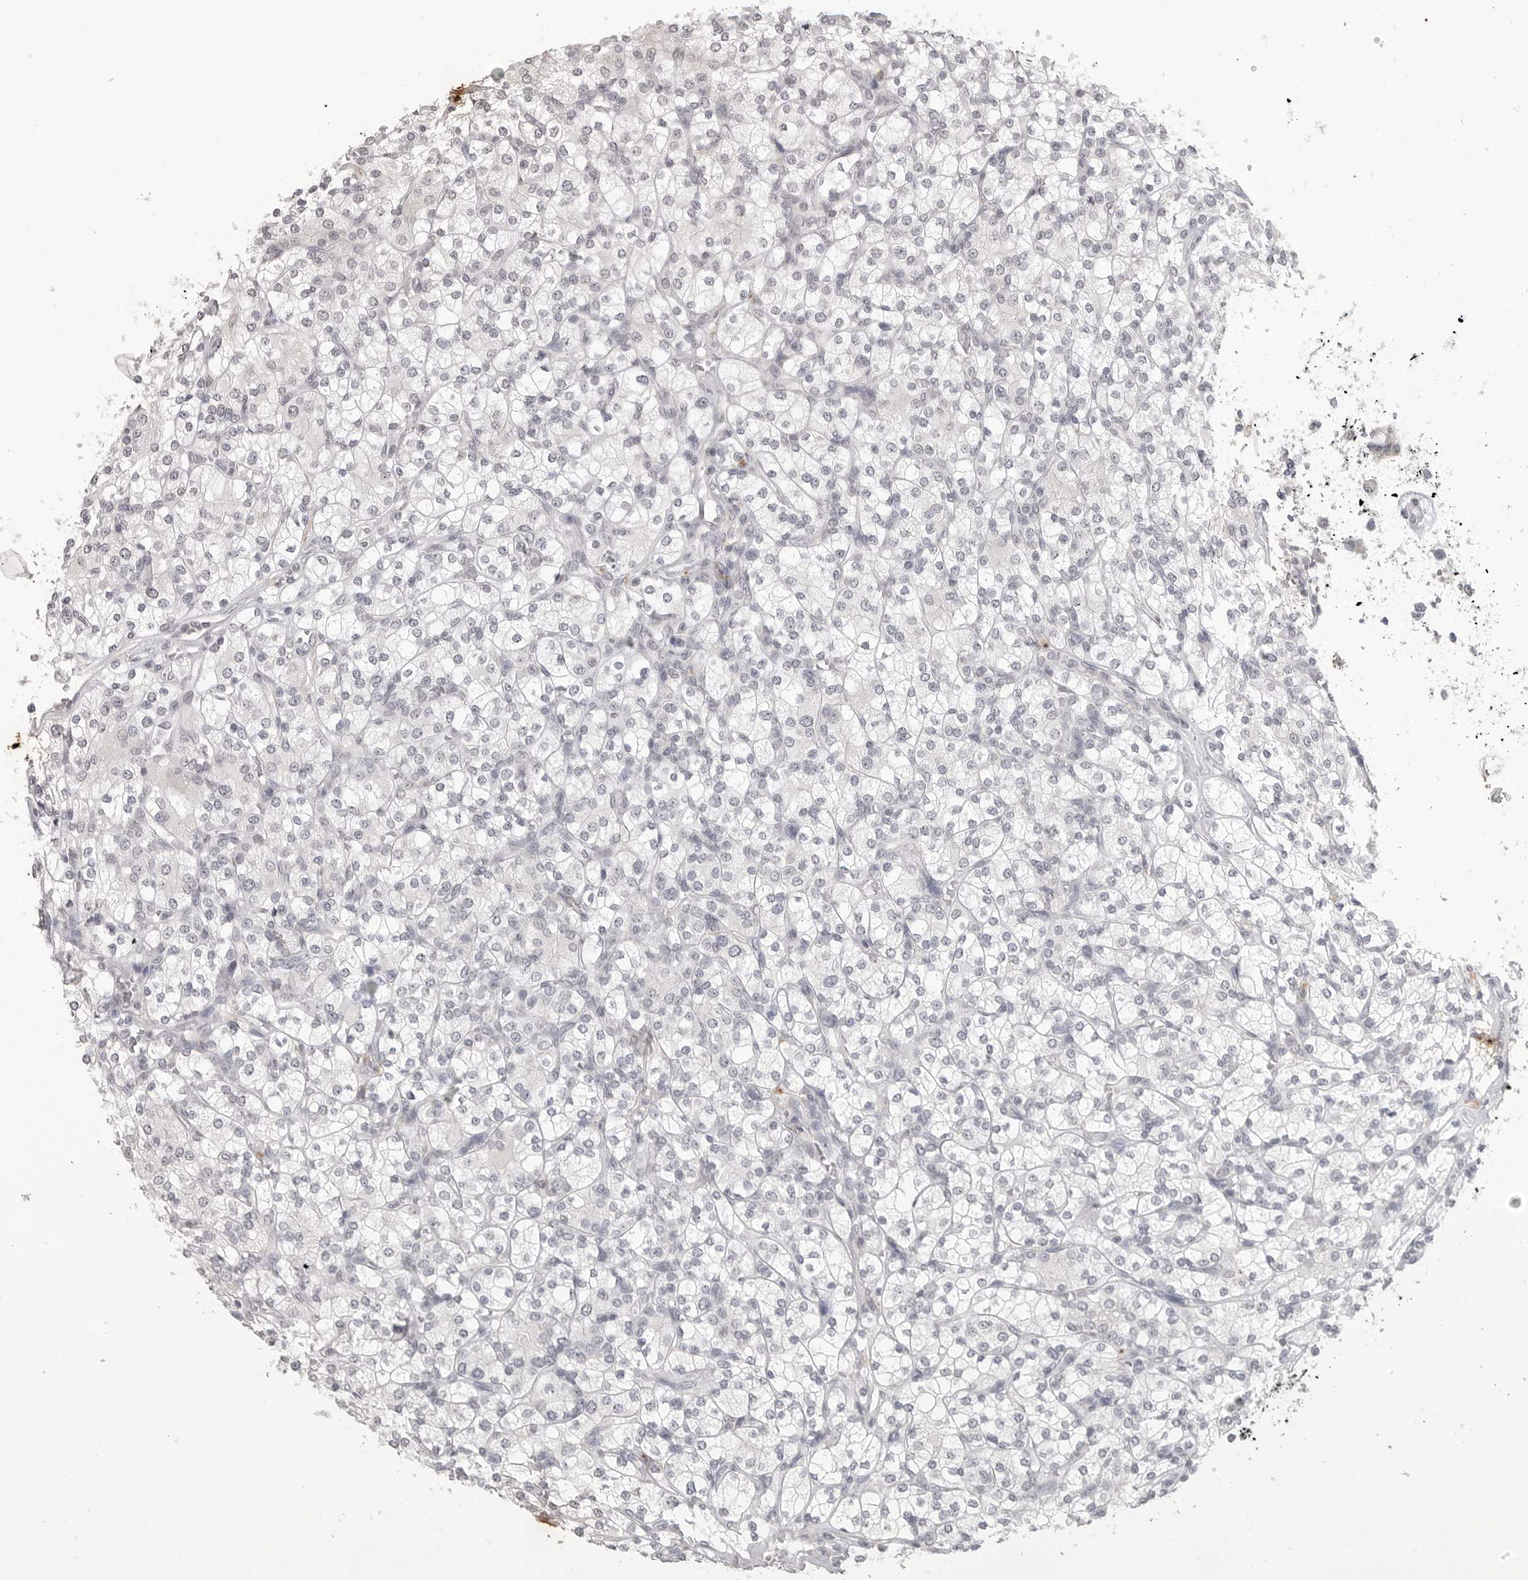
{"staining": {"intensity": "negative", "quantity": "none", "location": "none"}, "tissue": "renal cancer", "cell_type": "Tumor cells", "image_type": "cancer", "snomed": [{"axis": "morphology", "description": "Adenocarcinoma, NOS"}, {"axis": "topography", "description": "Kidney"}], "caption": "Immunohistochemistry (IHC) photomicrograph of neoplastic tissue: human renal adenocarcinoma stained with DAB (3,3'-diaminobenzidine) demonstrates no significant protein positivity in tumor cells.", "gene": "PRSS1", "patient": {"sex": "male", "age": 77}}